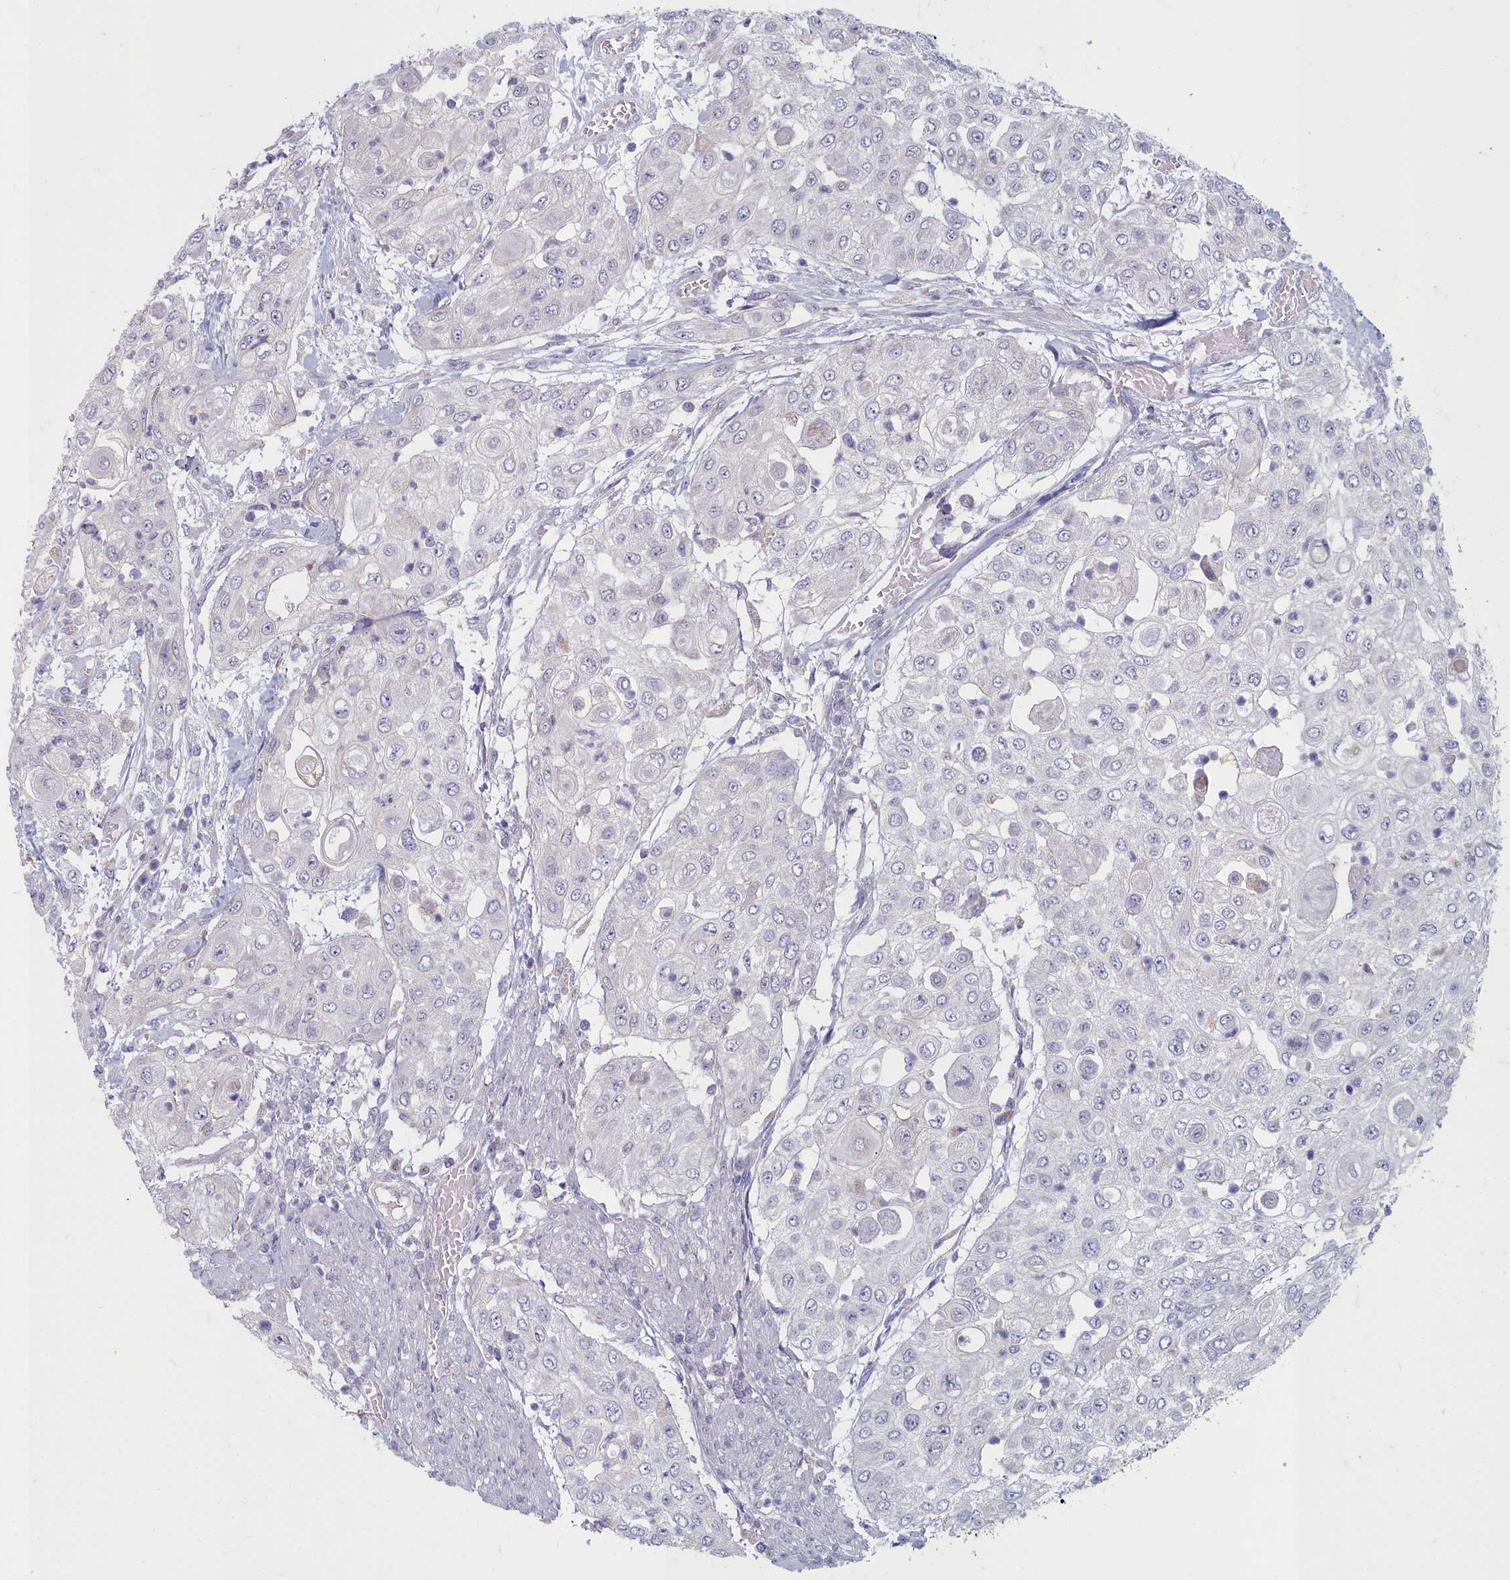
{"staining": {"intensity": "negative", "quantity": "none", "location": "none"}, "tissue": "urothelial cancer", "cell_type": "Tumor cells", "image_type": "cancer", "snomed": [{"axis": "morphology", "description": "Urothelial carcinoma, High grade"}, {"axis": "topography", "description": "Urinary bladder"}], "caption": "Urothelial carcinoma (high-grade) was stained to show a protein in brown. There is no significant positivity in tumor cells. Brightfield microscopy of immunohistochemistry (IHC) stained with DAB (brown) and hematoxylin (blue), captured at high magnification.", "gene": "INSYN2A", "patient": {"sex": "female", "age": 79}}